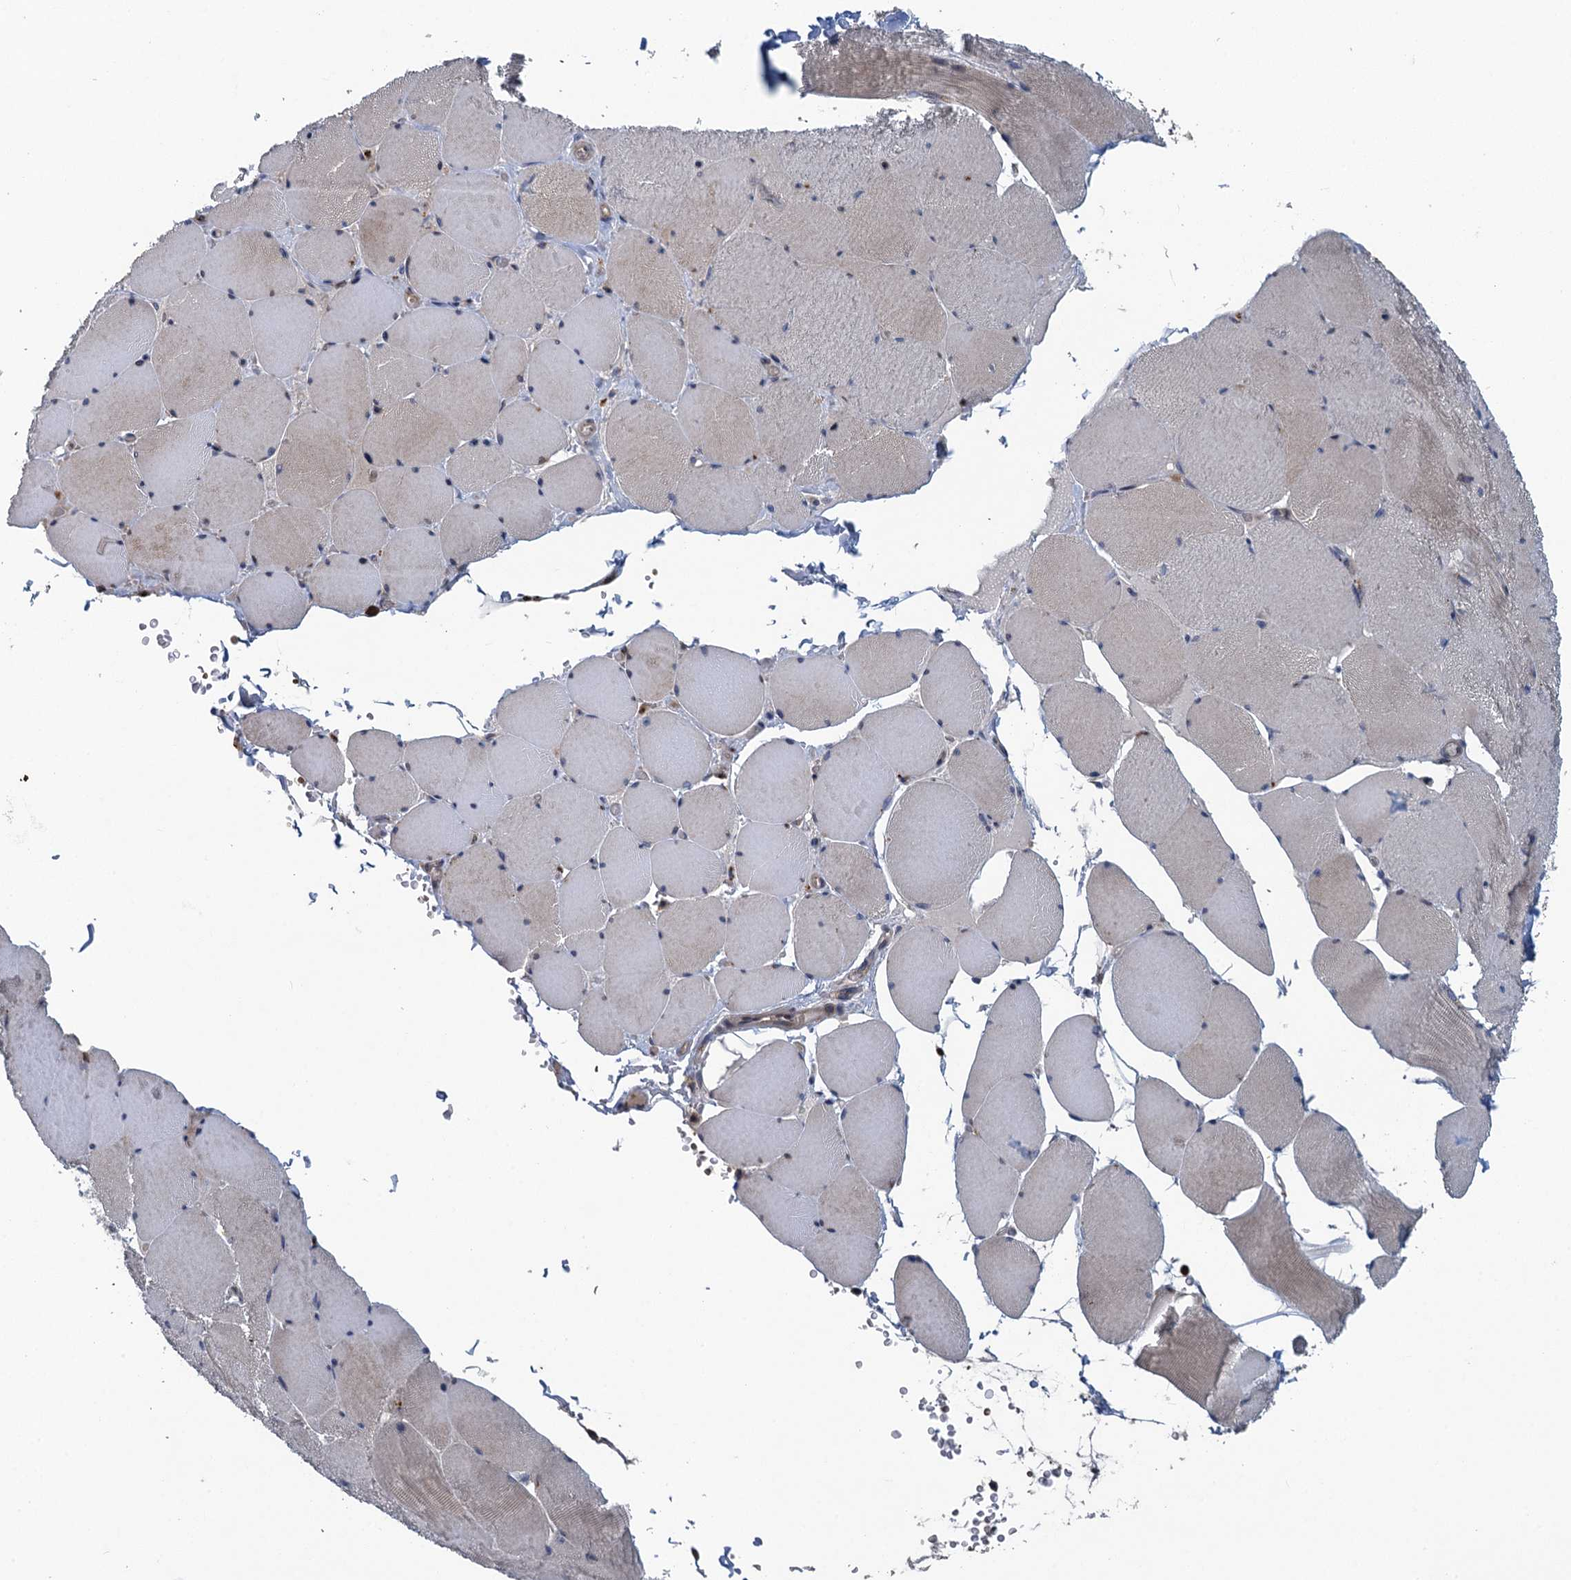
{"staining": {"intensity": "weak", "quantity": "25%-75%", "location": "cytoplasmic/membranous"}, "tissue": "skeletal muscle", "cell_type": "Myocytes", "image_type": "normal", "snomed": [{"axis": "morphology", "description": "Normal tissue, NOS"}, {"axis": "topography", "description": "Skeletal muscle"}, {"axis": "topography", "description": "Head-Neck"}], "caption": "A brown stain labels weak cytoplasmic/membranous expression of a protein in myocytes of benign human skeletal muscle.", "gene": "KBTBD8", "patient": {"sex": "male", "age": 66}}